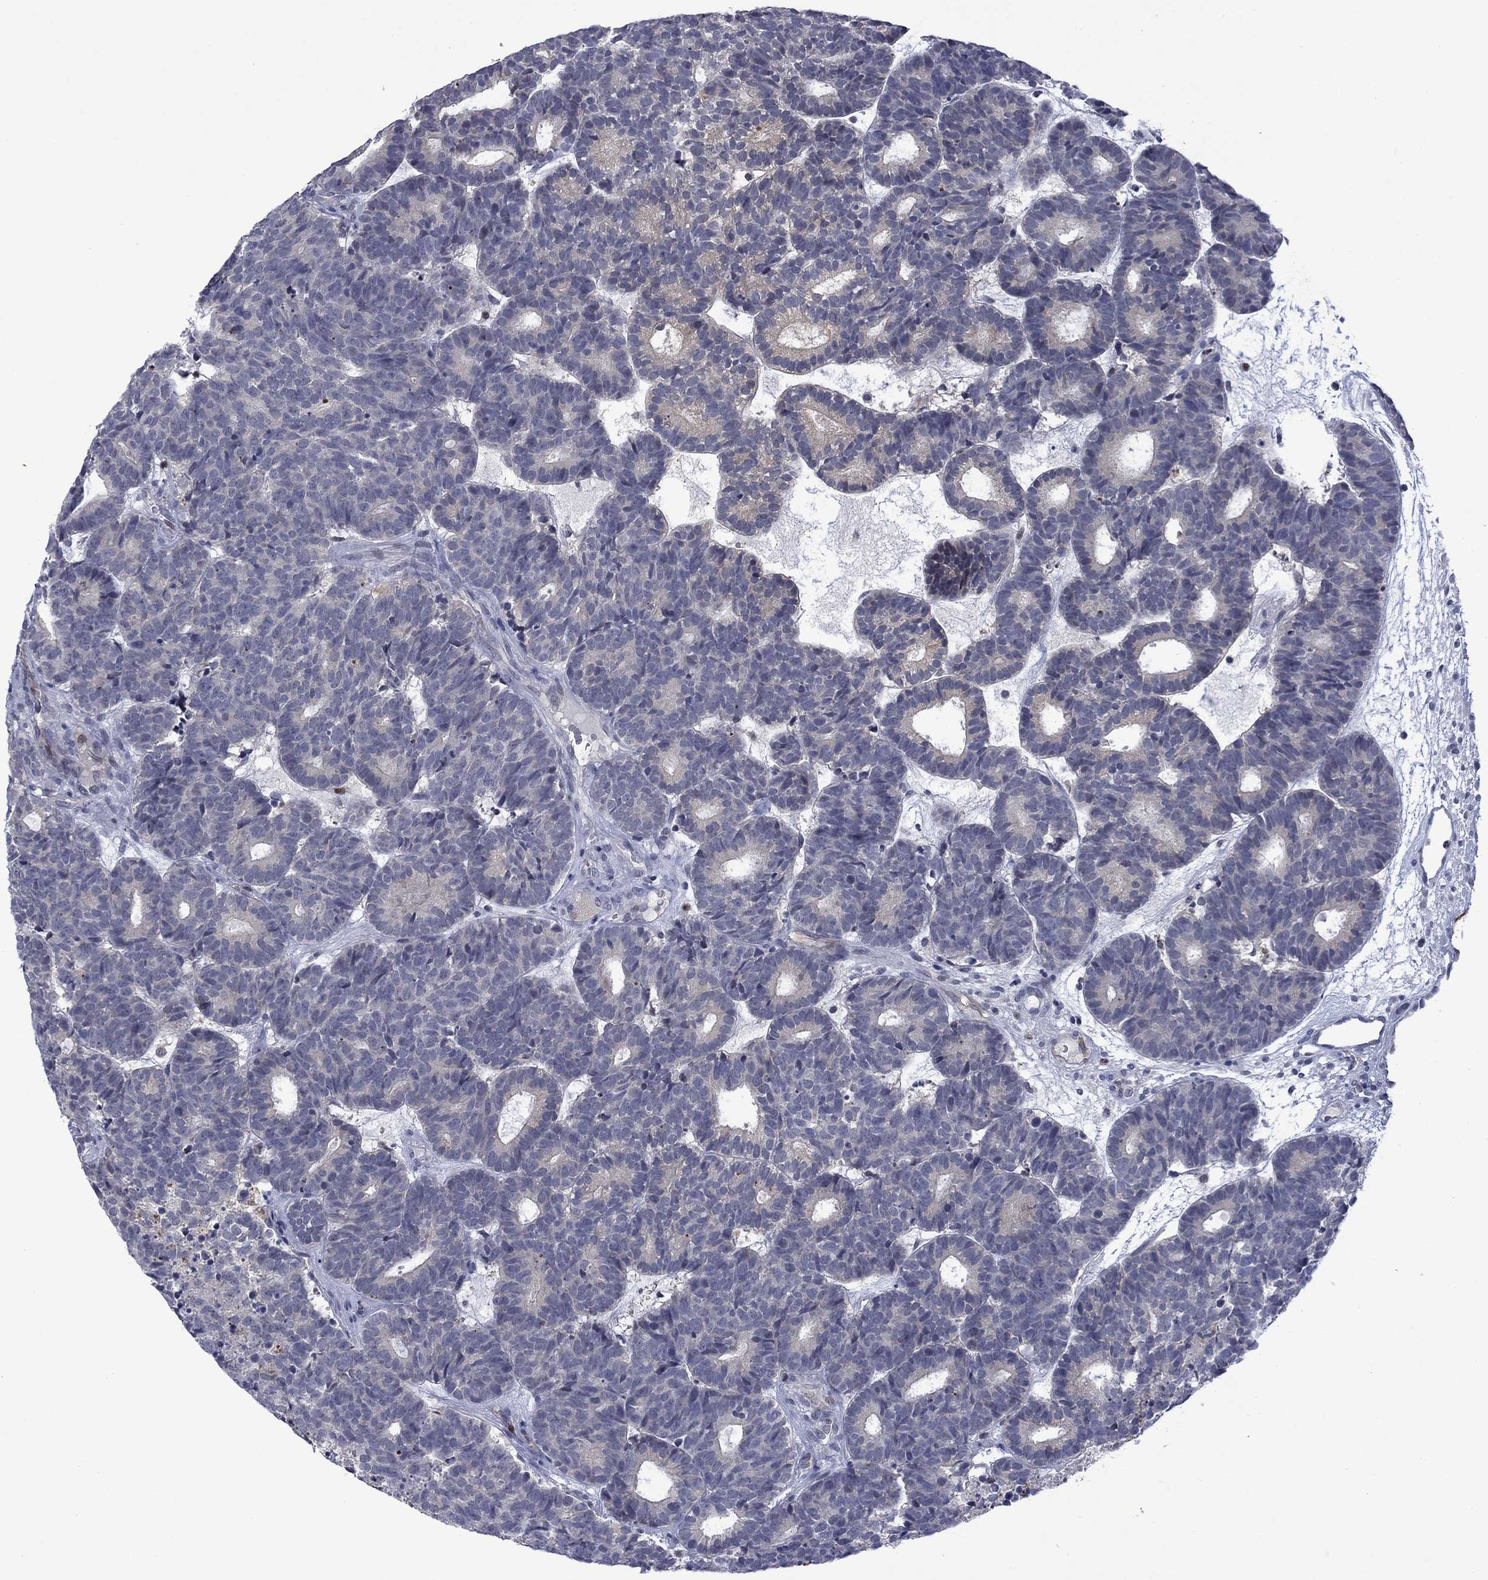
{"staining": {"intensity": "negative", "quantity": "none", "location": "none"}, "tissue": "head and neck cancer", "cell_type": "Tumor cells", "image_type": "cancer", "snomed": [{"axis": "morphology", "description": "Adenocarcinoma, NOS"}, {"axis": "topography", "description": "Head-Neck"}], "caption": "Head and neck adenocarcinoma stained for a protein using IHC shows no staining tumor cells.", "gene": "AGL", "patient": {"sex": "female", "age": 81}}